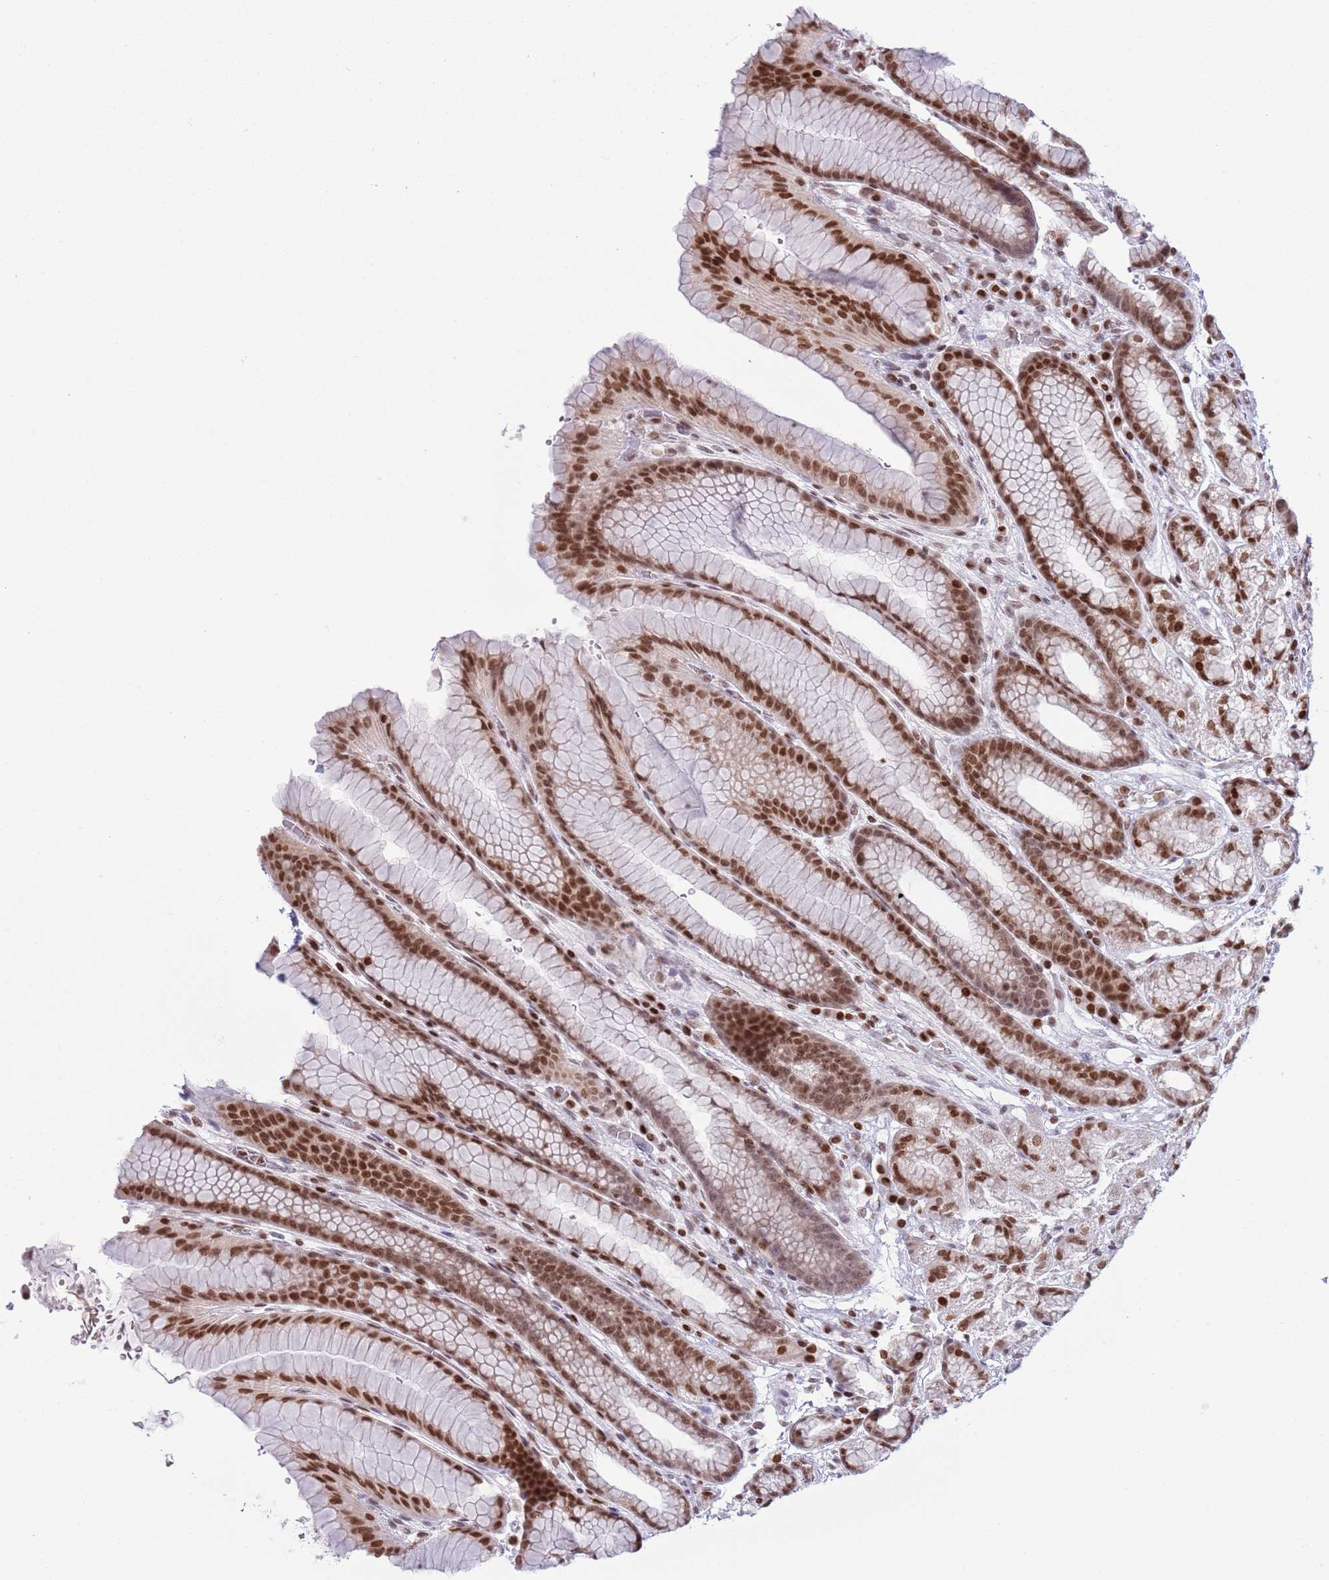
{"staining": {"intensity": "strong", "quantity": ">75%", "location": "nuclear"}, "tissue": "stomach", "cell_type": "Glandular cells", "image_type": "normal", "snomed": [{"axis": "morphology", "description": "Normal tissue, NOS"}, {"axis": "morphology", "description": "Adenocarcinoma, NOS"}, {"axis": "topography", "description": "Stomach"}], "caption": "A high amount of strong nuclear staining is appreciated in approximately >75% of glandular cells in benign stomach. Immunohistochemistry (ihc) stains the protein of interest in brown and the nuclei are stained blue.", "gene": "SELENOH", "patient": {"sex": "male", "age": 57}}